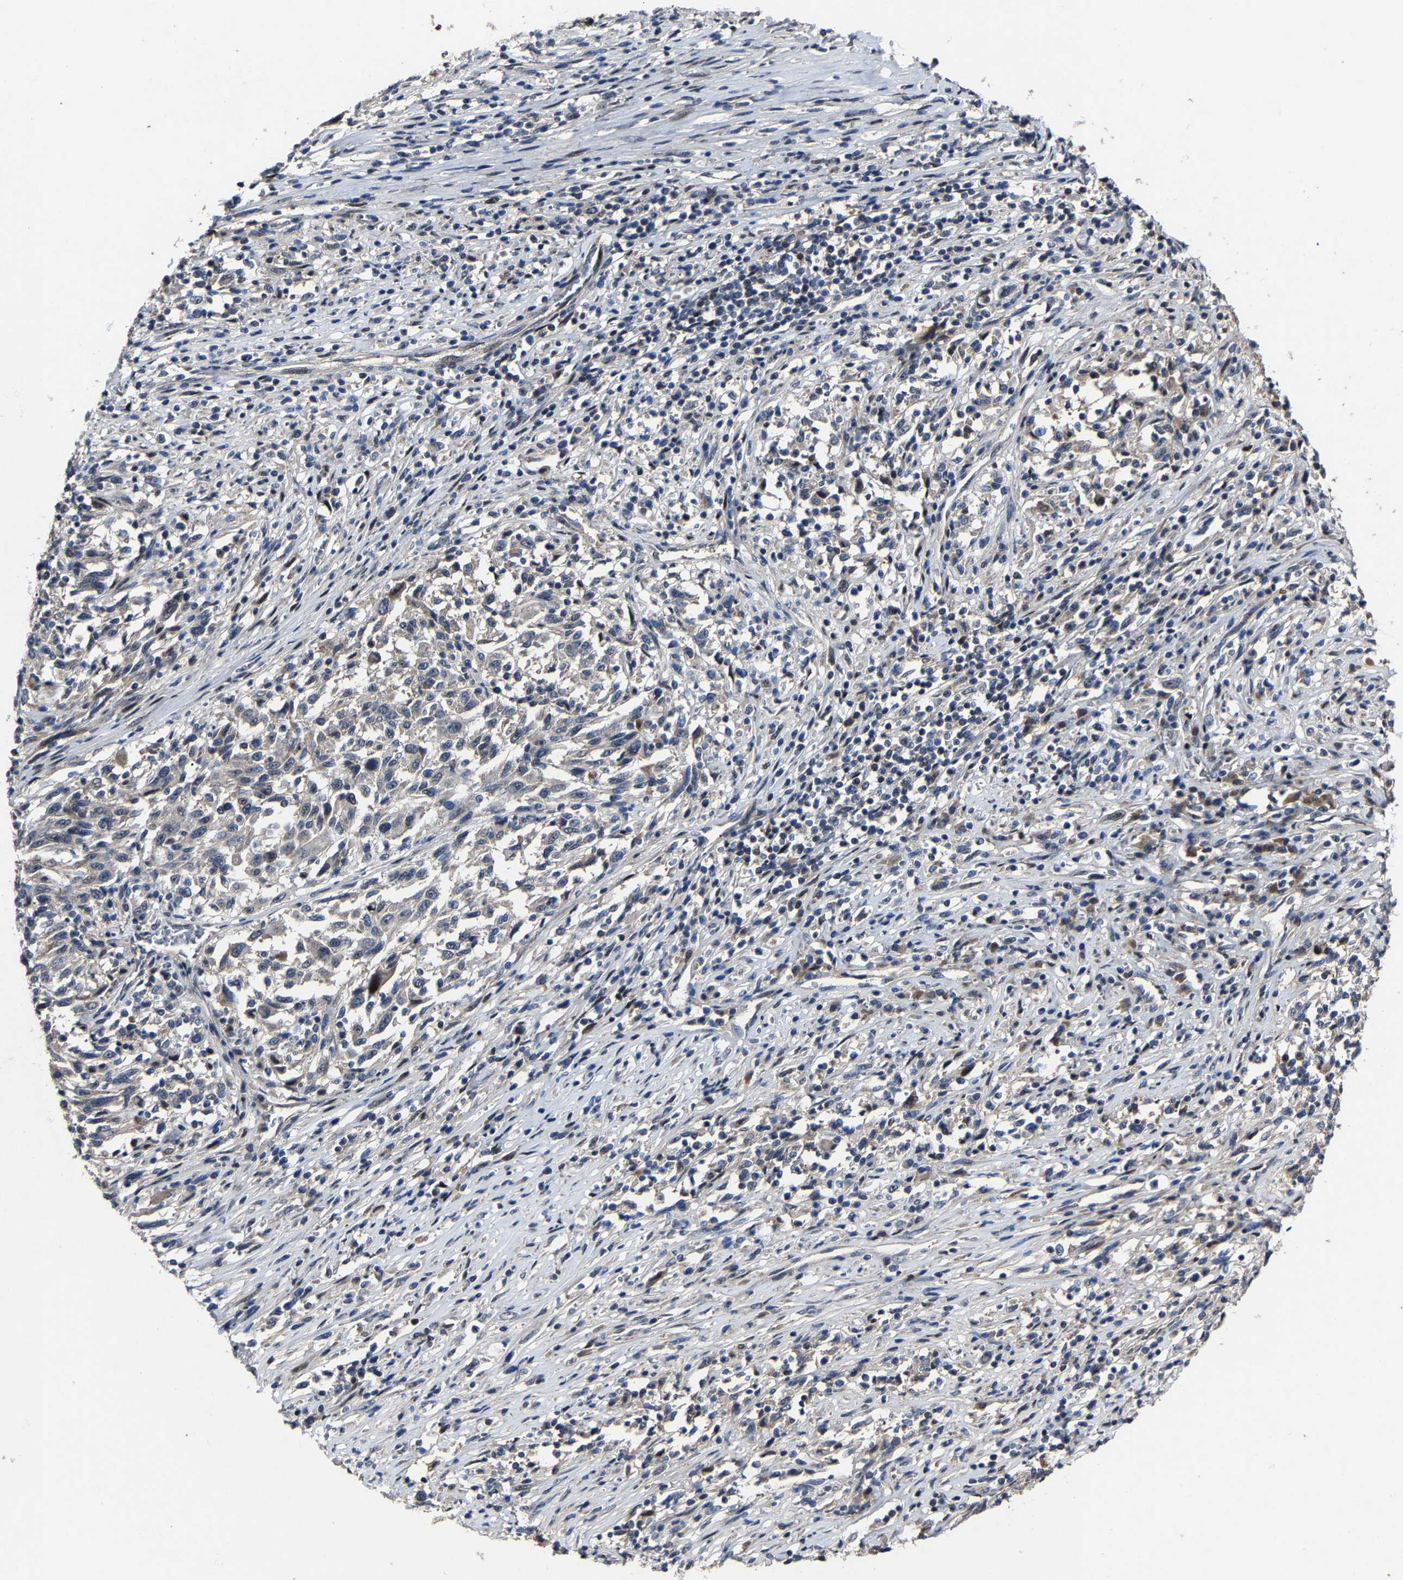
{"staining": {"intensity": "negative", "quantity": "none", "location": "none"}, "tissue": "melanoma", "cell_type": "Tumor cells", "image_type": "cancer", "snomed": [{"axis": "morphology", "description": "Malignant melanoma, Metastatic site"}, {"axis": "topography", "description": "Lymph node"}], "caption": "This photomicrograph is of malignant melanoma (metastatic site) stained with immunohistochemistry to label a protein in brown with the nuclei are counter-stained blue. There is no positivity in tumor cells. The staining was performed using DAB (3,3'-diaminobenzidine) to visualize the protein expression in brown, while the nuclei were stained in blue with hematoxylin (Magnification: 20x).", "gene": "LSM8", "patient": {"sex": "male", "age": 61}}